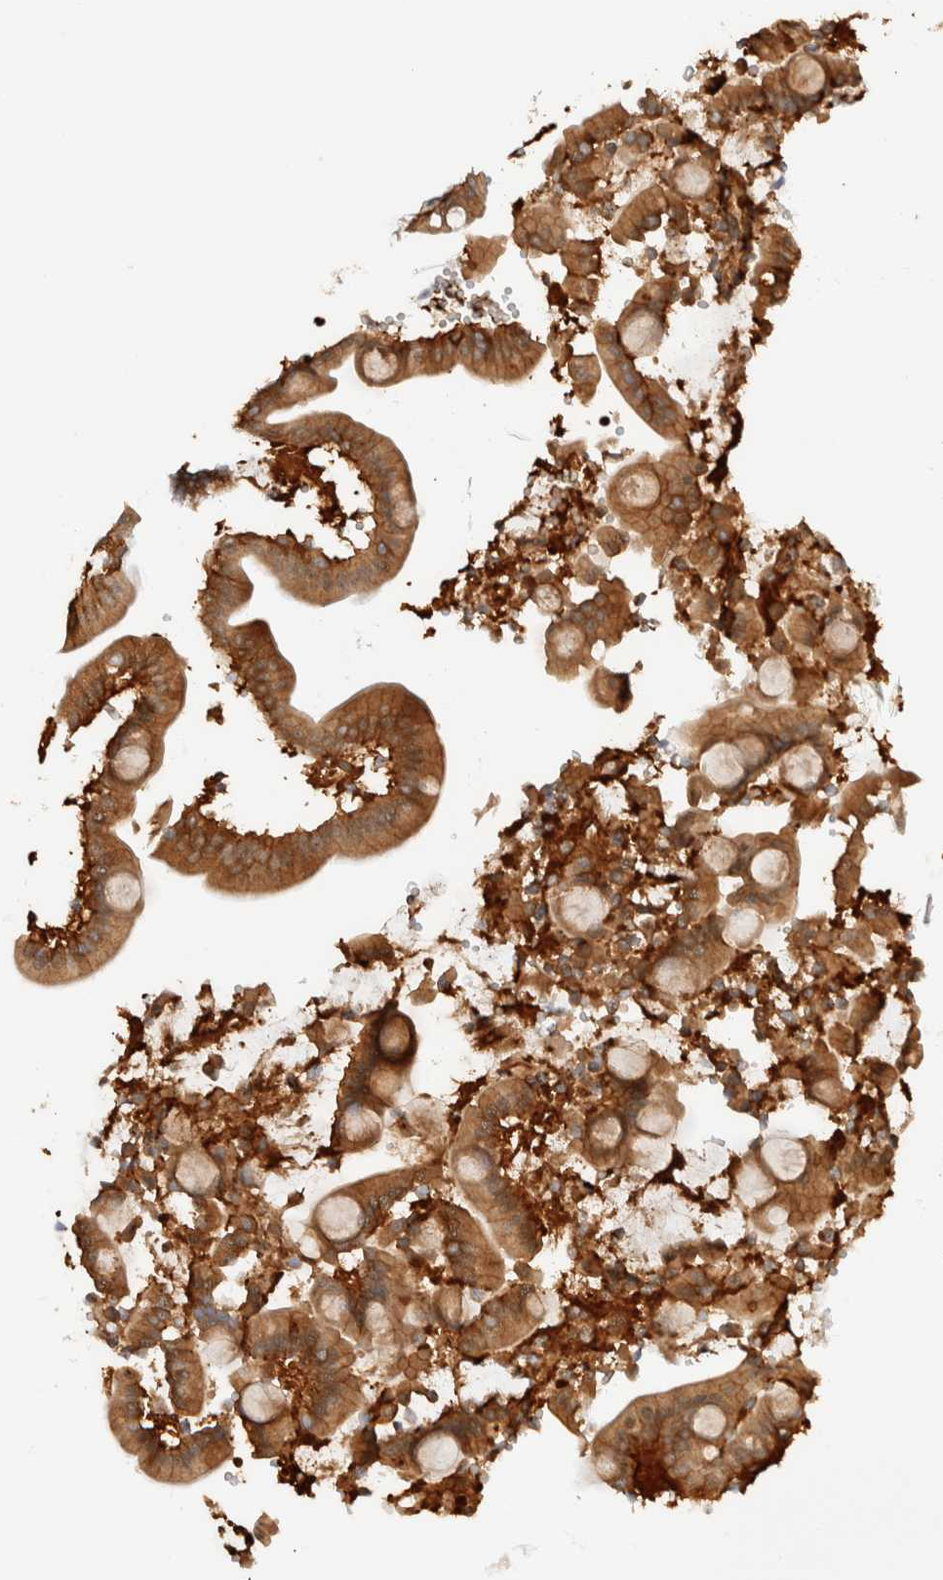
{"staining": {"intensity": "moderate", "quantity": ">75%", "location": "cytoplasmic/membranous"}, "tissue": "duodenum", "cell_type": "Glandular cells", "image_type": "normal", "snomed": [{"axis": "morphology", "description": "Normal tissue, NOS"}, {"axis": "topography", "description": "Duodenum"}], "caption": "Brown immunohistochemical staining in normal human duodenum demonstrates moderate cytoplasmic/membranous staining in about >75% of glandular cells.", "gene": "RABEP1", "patient": {"sex": "male", "age": 54}}